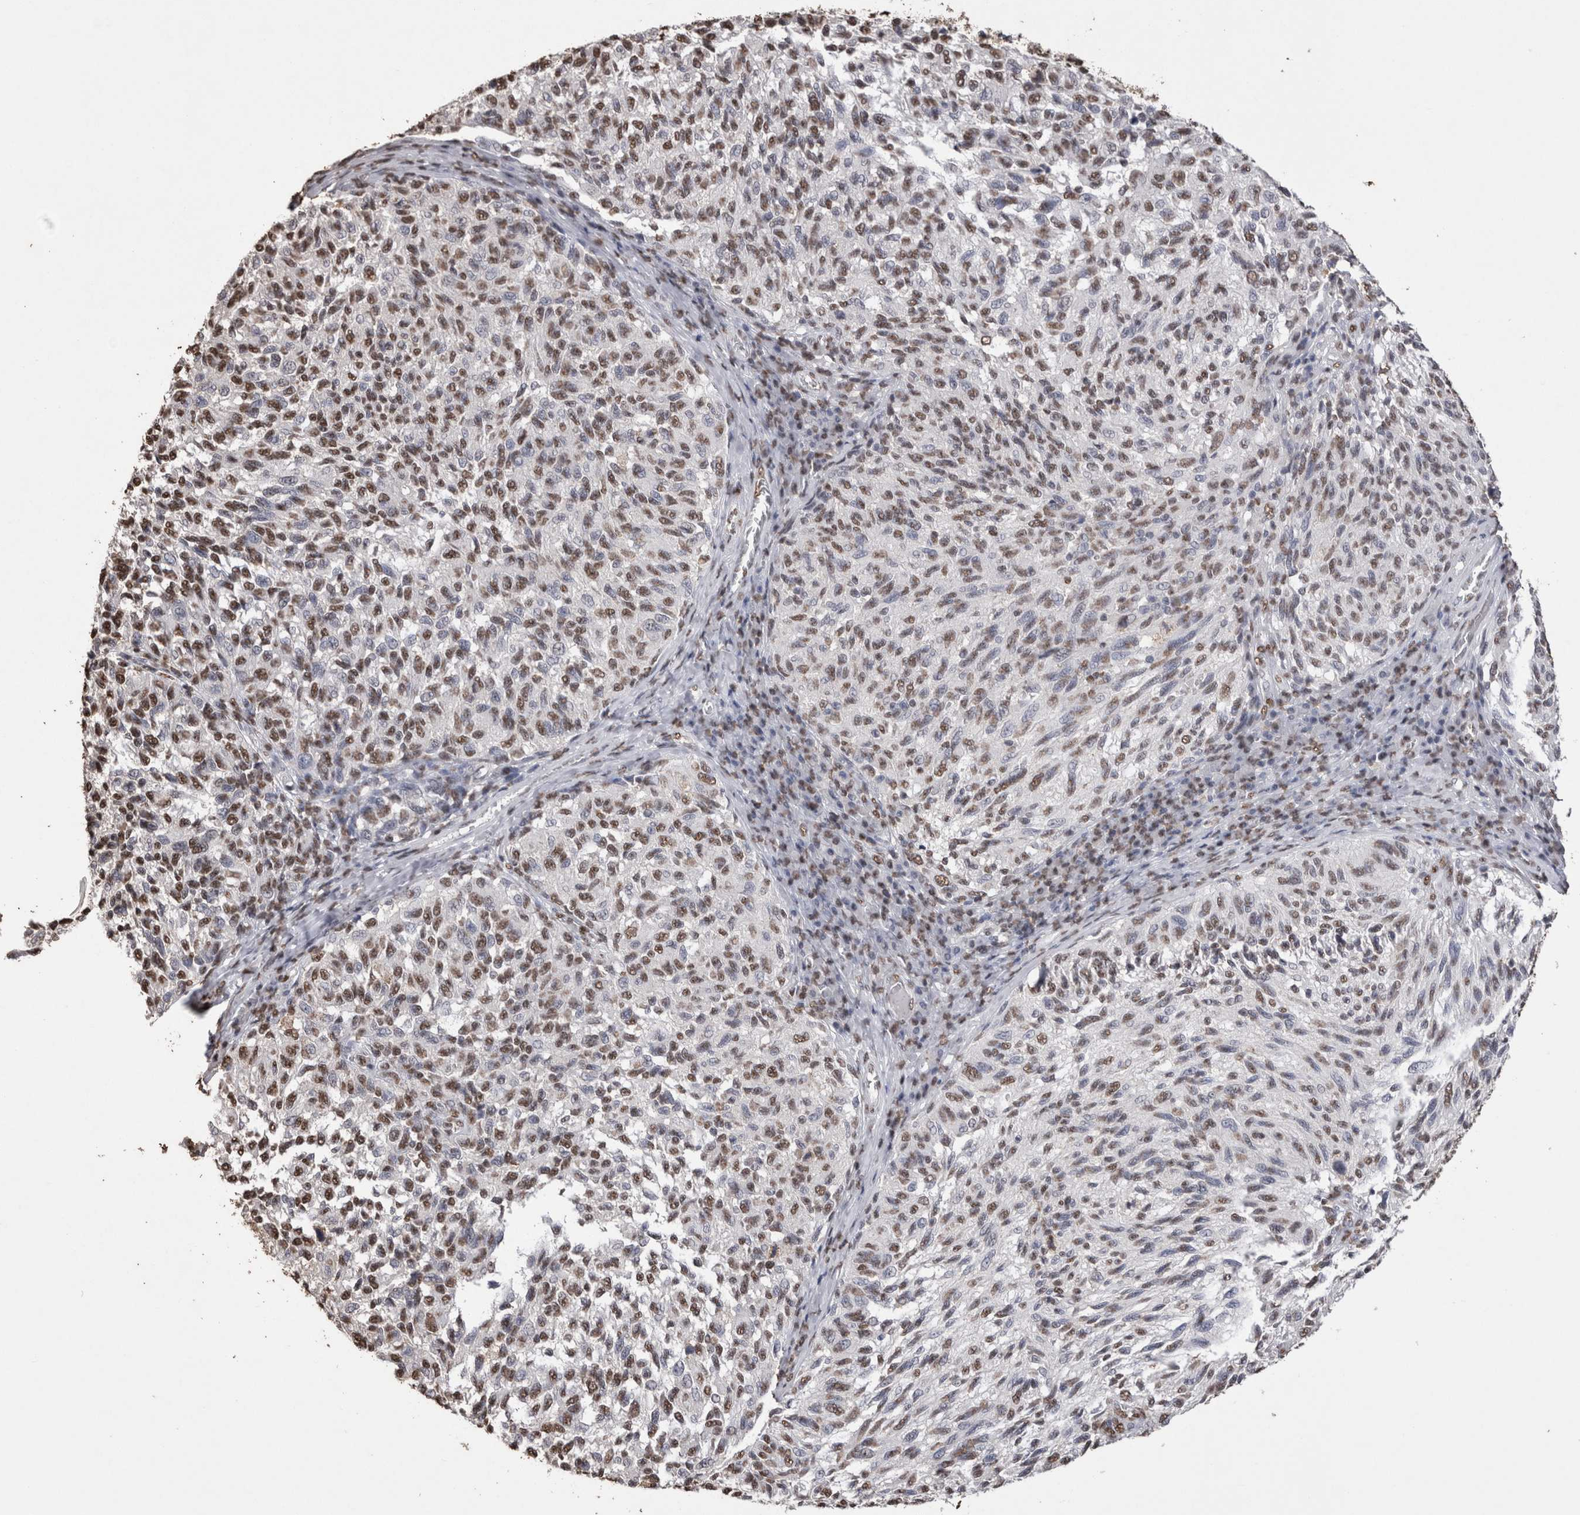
{"staining": {"intensity": "moderate", "quantity": ">75%", "location": "nuclear"}, "tissue": "melanoma", "cell_type": "Tumor cells", "image_type": "cancer", "snomed": [{"axis": "morphology", "description": "Malignant melanoma, NOS"}, {"axis": "topography", "description": "Skin"}], "caption": "A micrograph showing moderate nuclear positivity in about >75% of tumor cells in malignant melanoma, as visualized by brown immunohistochemical staining.", "gene": "NTHL1", "patient": {"sex": "female", "age": 73}}